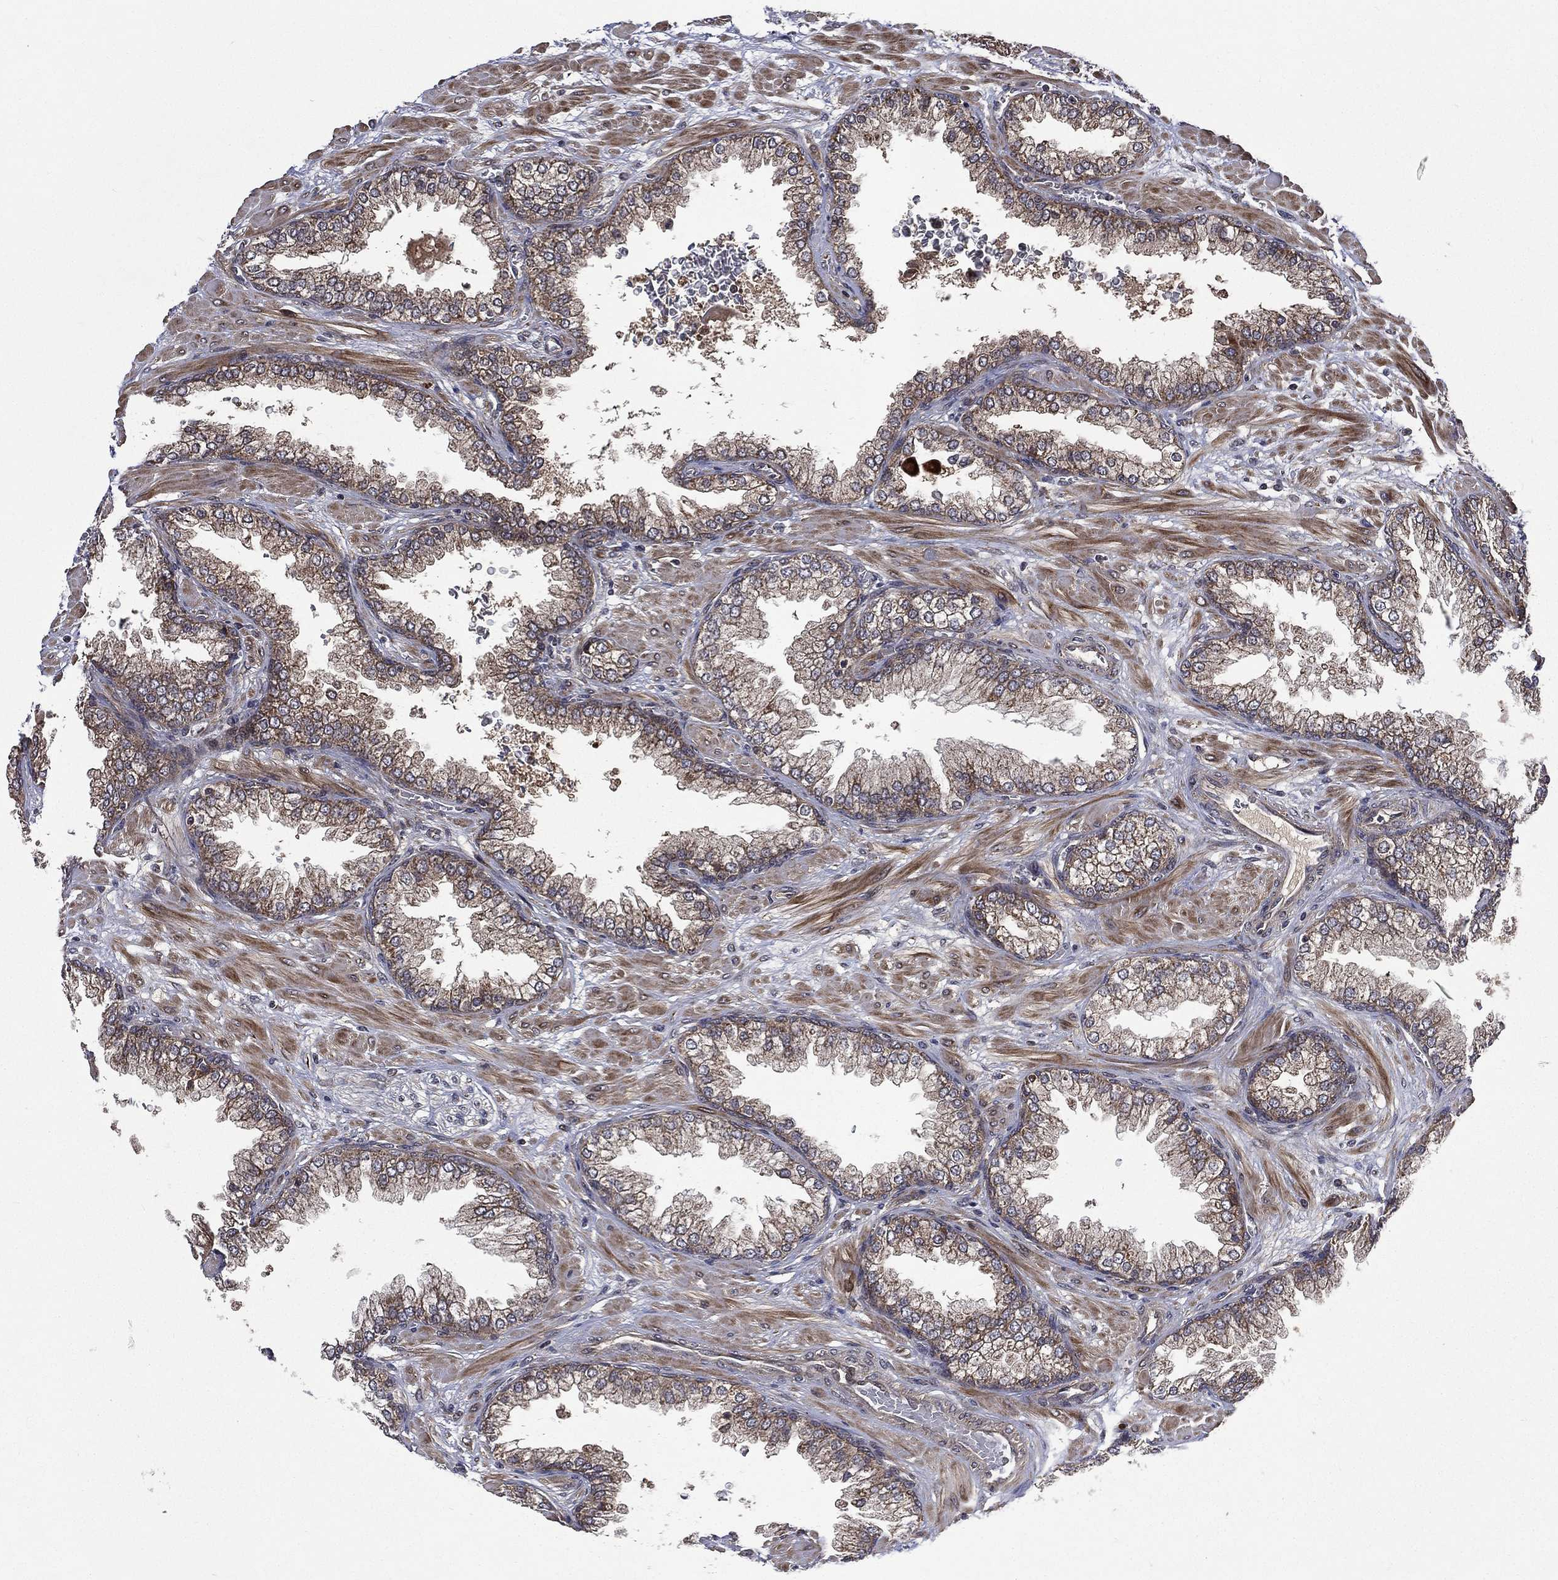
{"staining": {"intensity": "moderate", "quantity": "25%-75%", "location": "cytoplasmic/membranous"}, "tissue": "prostate cancer", "cell_type": "Tumor cells", "image_type": "cancer", "snomed": [{"axis": "morphology", "description": "Adenocarcinoma, Low grade"}, {"axis": "topography", "description": "Prostate"}], "caption": "Adenocarcinoma (low-grade) (prostate) stained for a protein (brown) demonstrates moderate cytoplasmic/membranous positive expression in about 25%-75% of tumor cells.", "gene": "RAB11FIP4", "patient": {"sex": "male", "age": 57}}